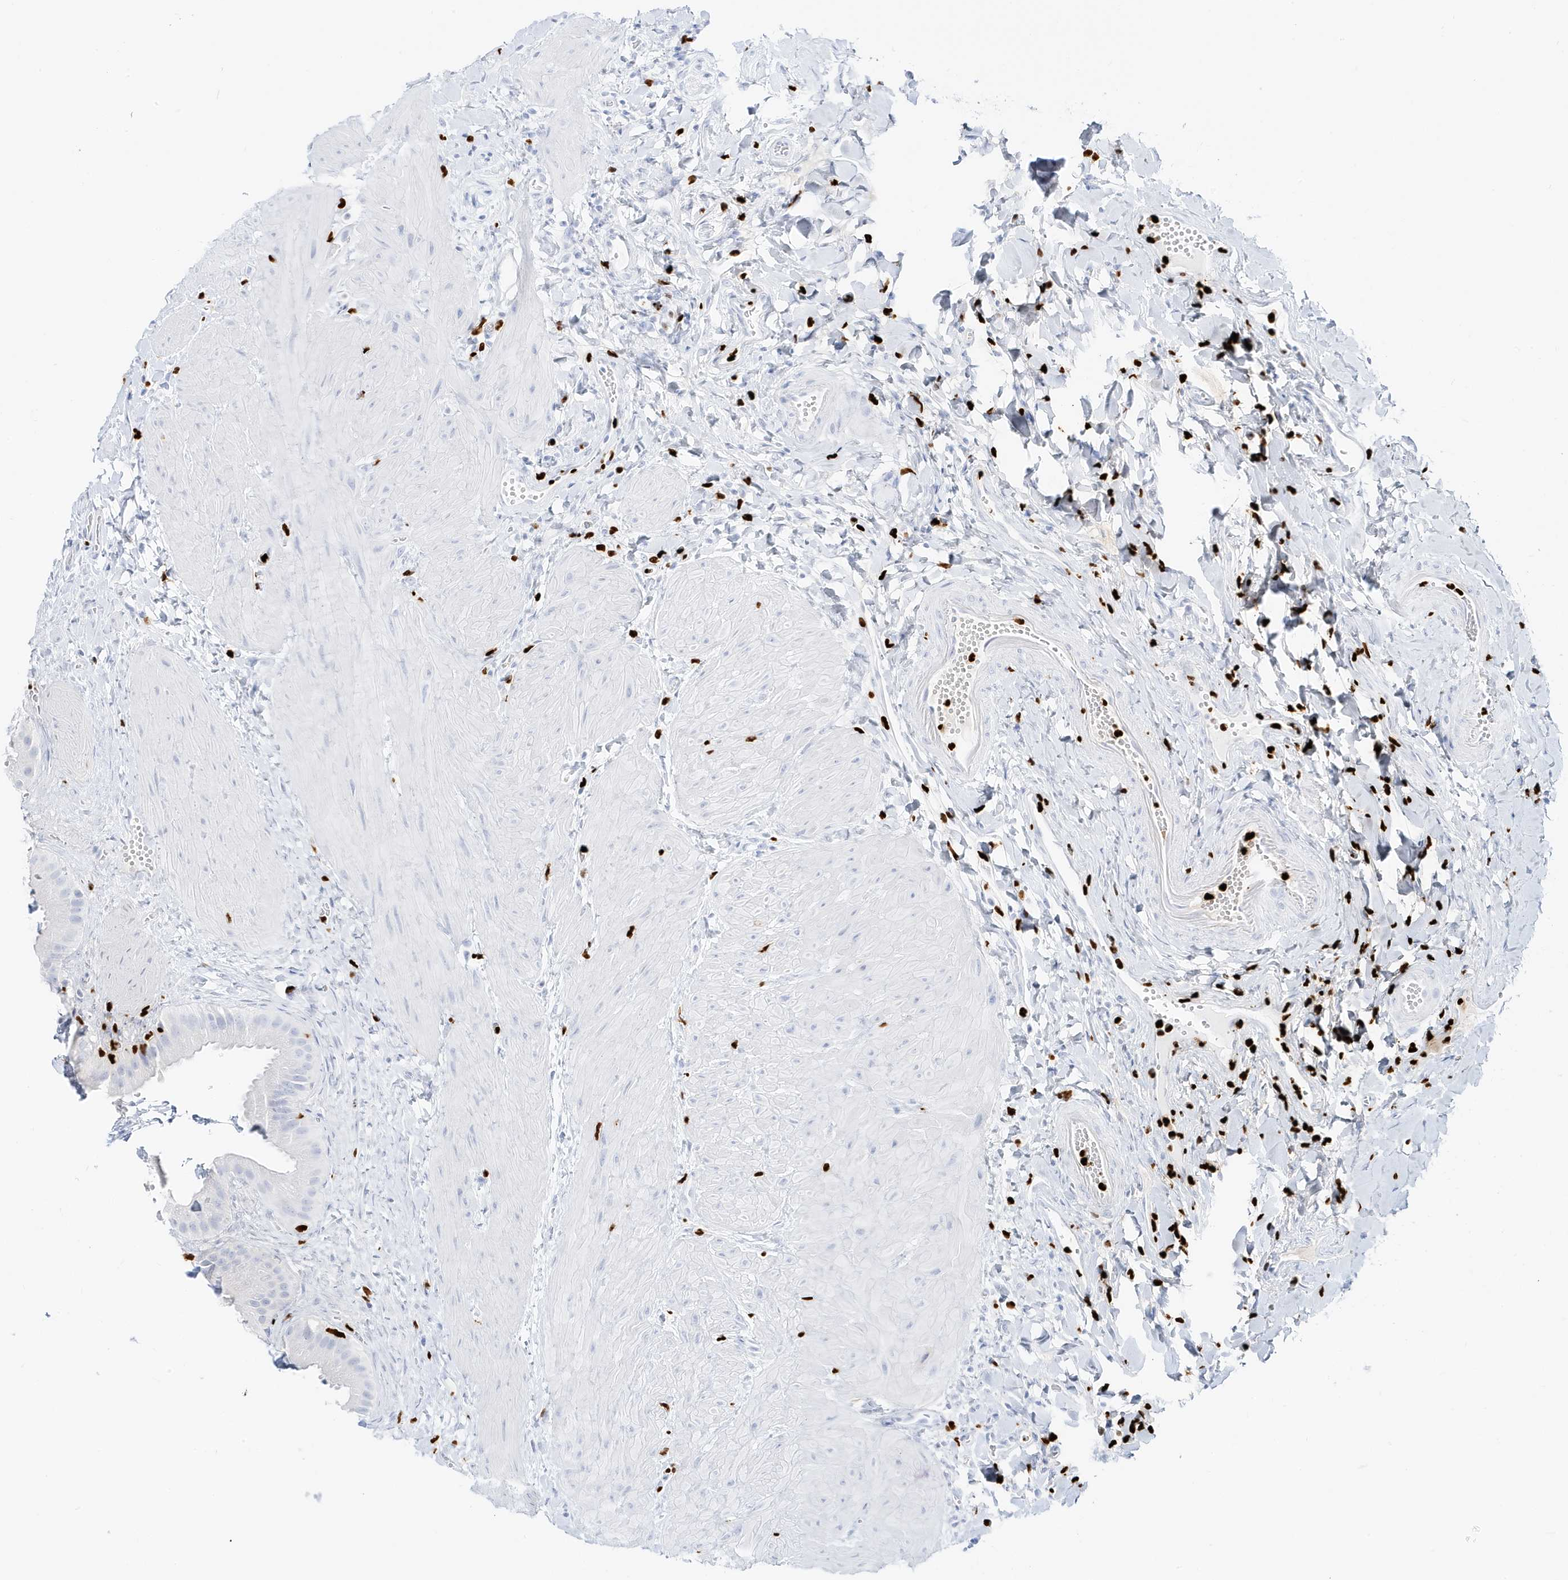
{"staining": {"intensity": "negative", "quantity": "none", "location": "none"}, "tissue": "gallbladder", "cell_type": "Glandular cells", "image_type": "normal", "snomed": [{"axis": "morphology", "description": "Normal tissue, NOS"}, {"axis": "topography", "description": "Gallbladder"}], "caption": "Immunohistochemistry of normal human gallbladder displays no expression in glandular cells.", "gene": "MNDA", "patient": {"sex": "male", "age": 55}}